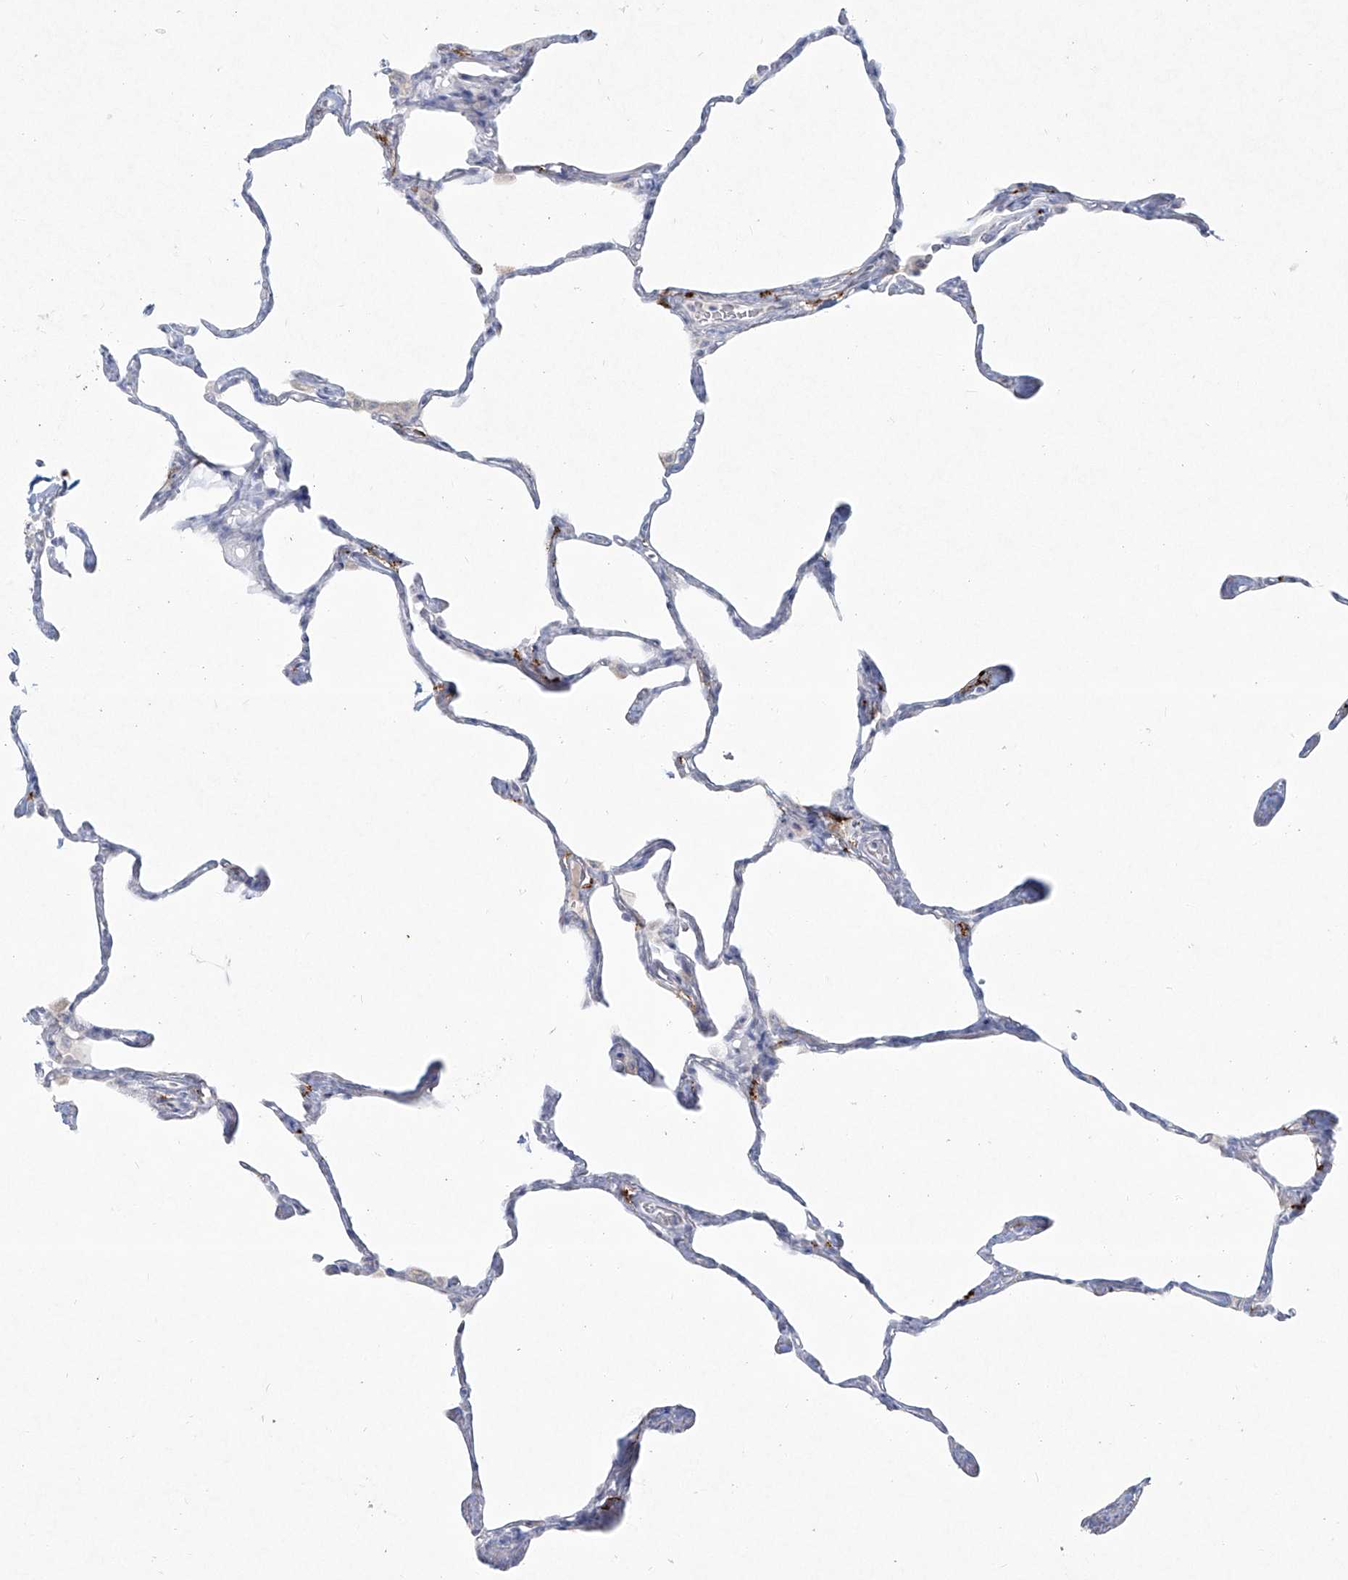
{"staining": {"intensity": "negative", "quantity": "none", "location": "none"}, "tissue": "lung", "cell_type": "Alveolar cells", "image_type": "normal", "snomed": [{"axis": "morphology", "description": "Normal tissue, NOS"}, {"axis": "topography", "description": "Lung"}], "caption": "The histopathology image exhibits no significant expression in alveolar cells of lung.", "gene": "CD209", "patient": {"sex": "male", "age": 65}}